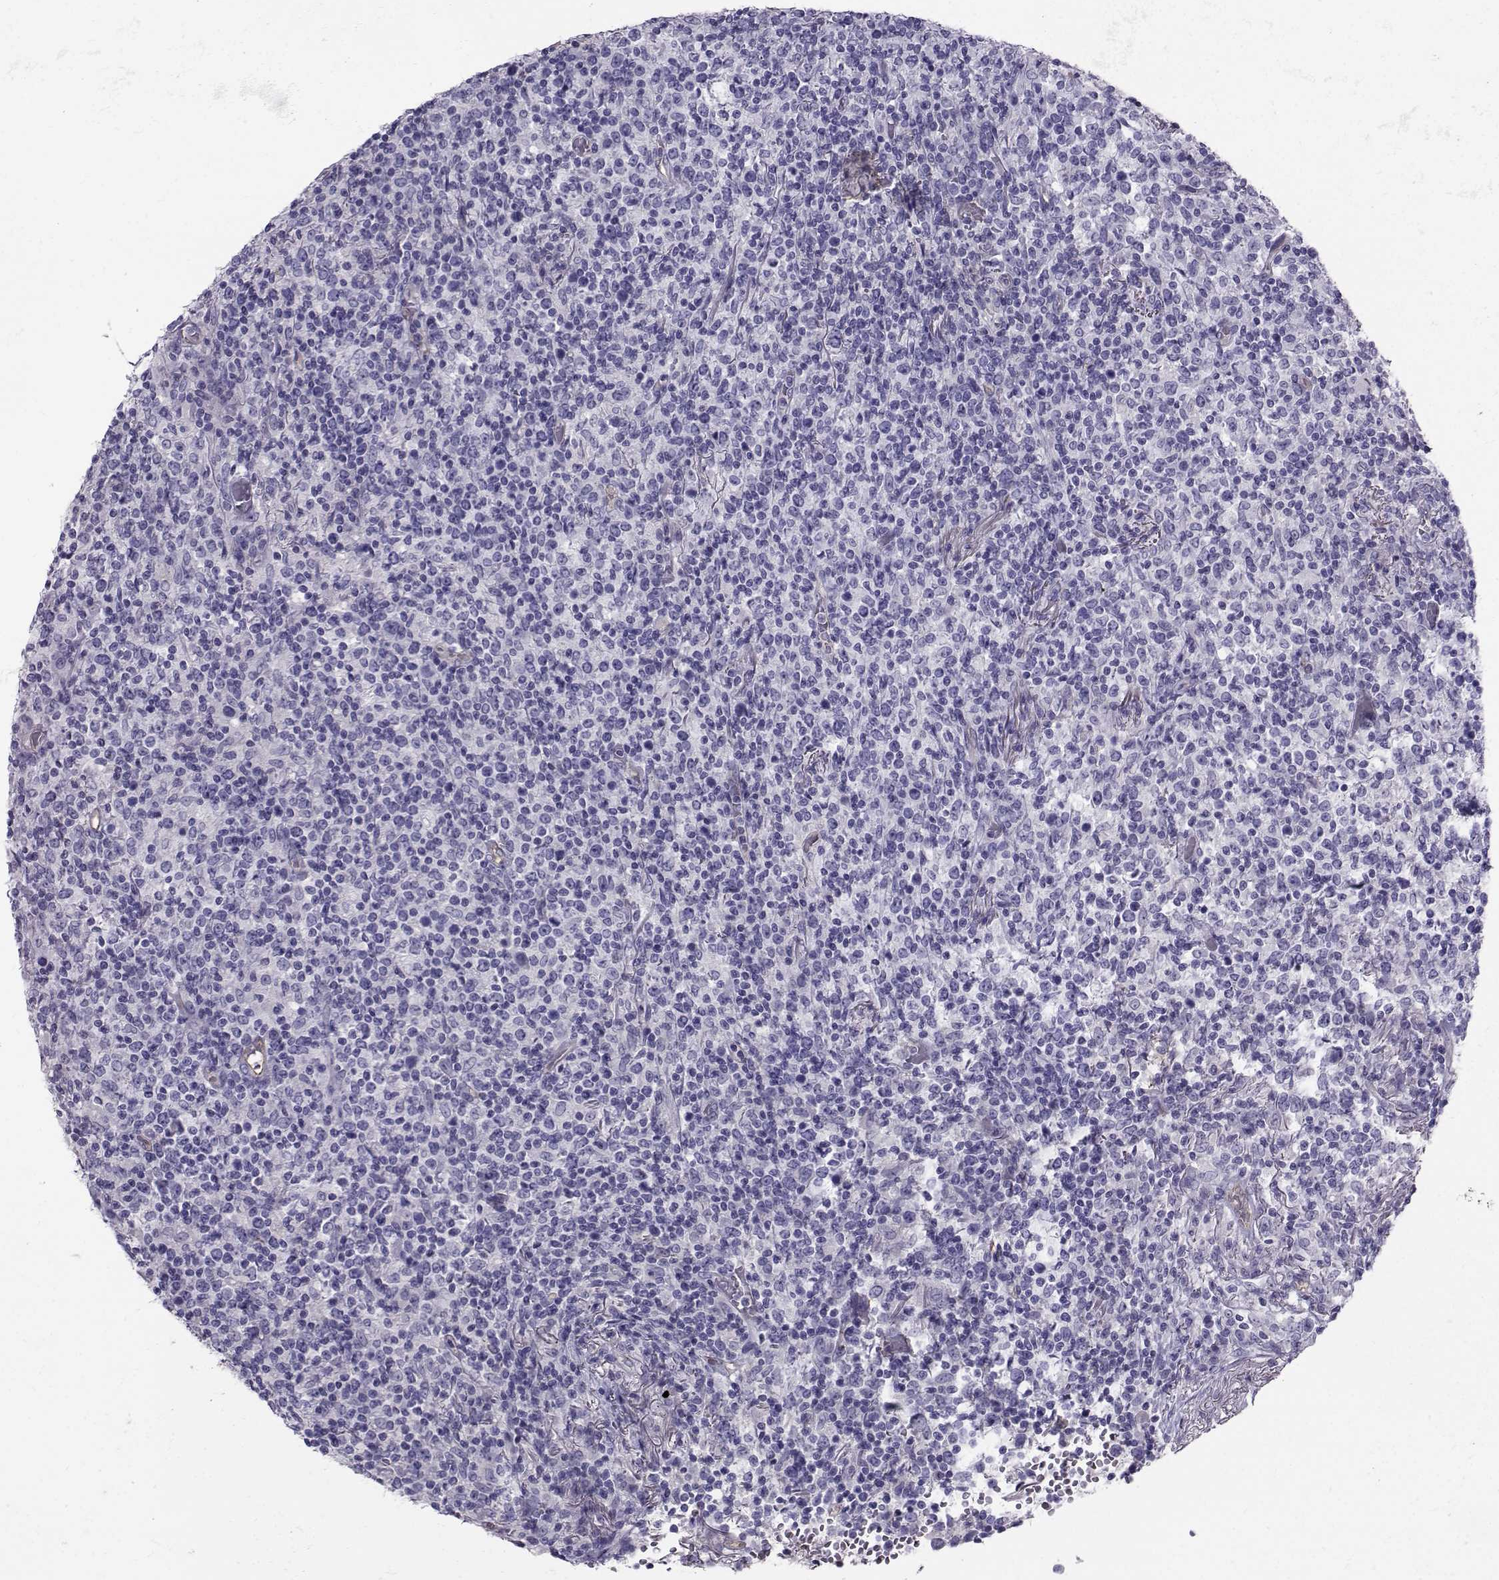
{"staining": {"intensity": "negative", "quantity": "none", "location": "none"}, "tissue": "lymphoma", "cell_type": "Tumor cells", "image_type": "cancer", "snomed": [{"axis": "morphology", "description": "Malignant lymphoma, non-Hodgkin's type, High grade"}, {"axis": "topography", "description": "Lung"}], "caption": "This is an immunohistochemistry micrograph of lymphoma. There is no staining in tumor cells.", "gene": "CLUL1", "patient": {"sex": "male", "age": 79}}